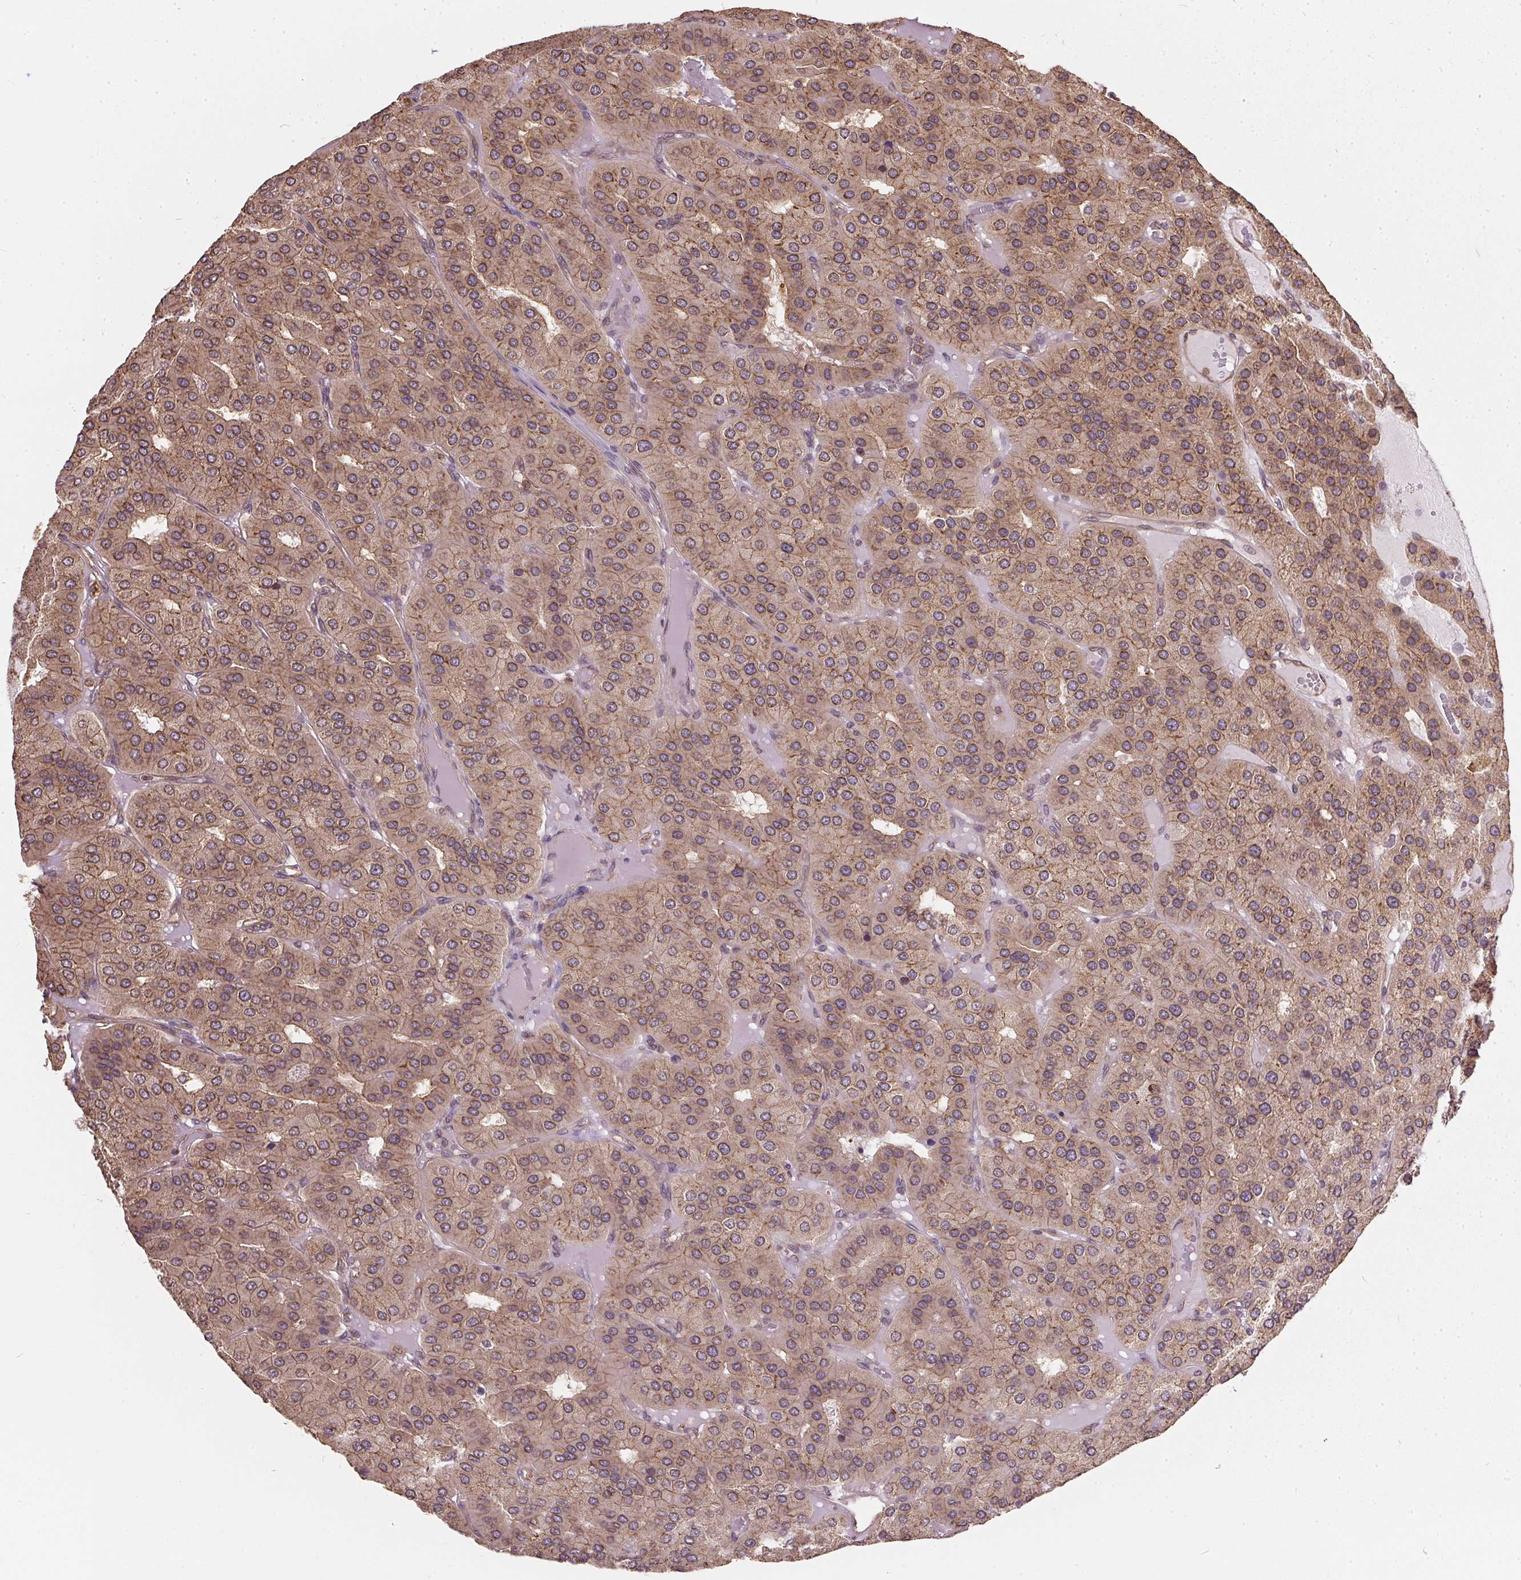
{"staining": {"intensity": "moderate", "quantity": ">75%", "location": "cytoplasmic/membranous"}, "tissue": "parathyroid gland", "cell_type": "Glandular cells", "image_type": "normal", "snomed": [{"axis": "morphology", "description": "Normal tissue, NOS"}, {"axis": "morphology", "description": "Adenoma, NOS"}, {"axis": "topography", "description": "Parathyroid gland"}], "caption": "Protein expression by immunohistochemistry demonstrates moderate cytoplasmic/membranous expression in approximately >75% of glandular cells in unremarkable parathyroid gland.", "gene": "EIF2S1", "patient": {"sex": "female", "age": 86}}